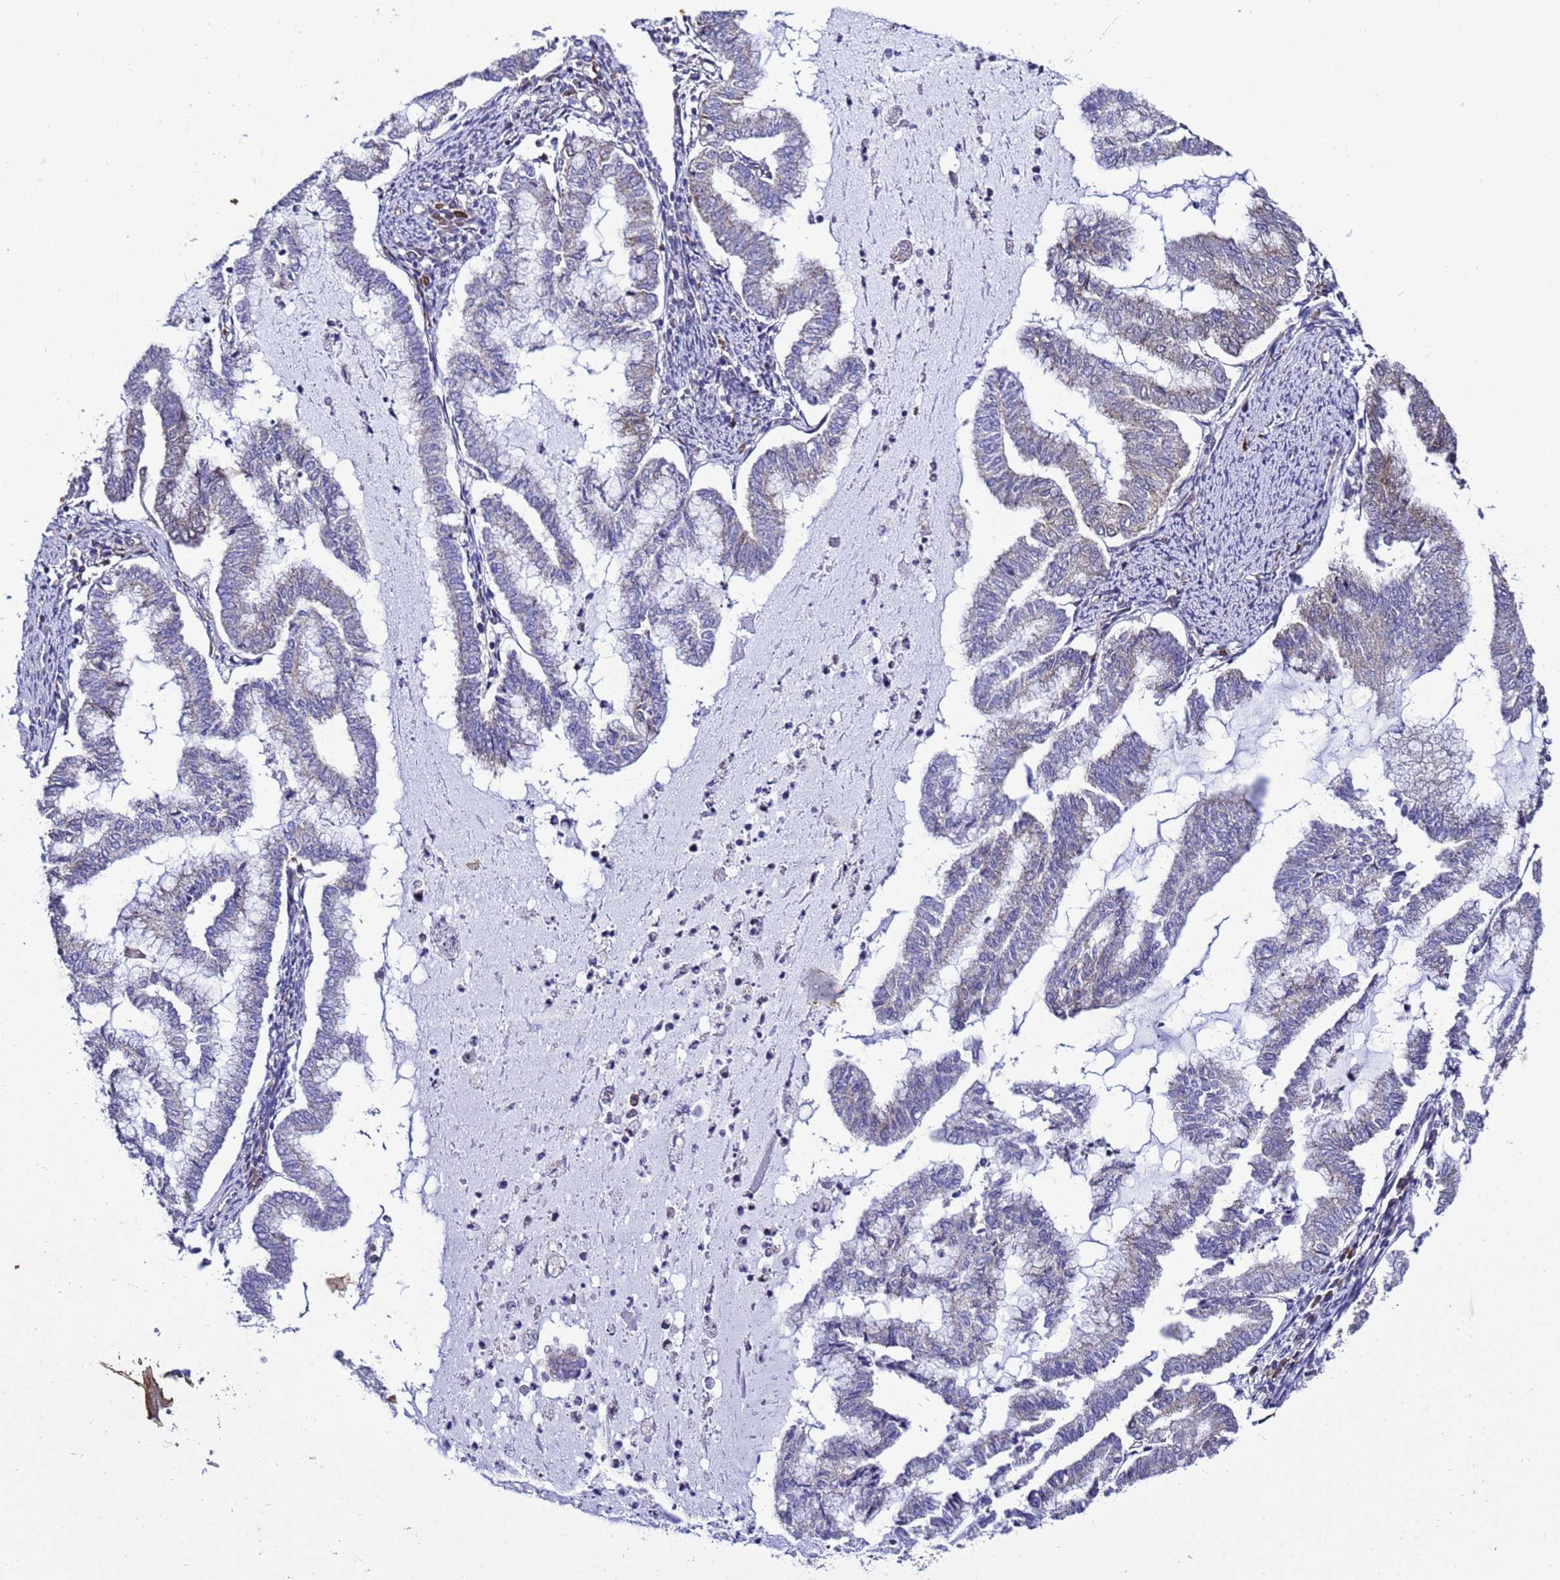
{"staining": {"intensity": "weak", "quantity": "<25%", "location": "cytoplasmic/membranous"}, "tissue": "endometrial cancer", "cell_type": "Tumor cells", "image_type": "cancer", "snomed": [{"axis": "morphology", "description": "Adenocarcinoma, NOS"}, {"axis": "topography", "description": "Endometrium"}], "caption": "Tumor cells show no significant protein staining in endometrial cancer.", "gene": "SMN1", "patient": {"sex": "female", "age": 79}}